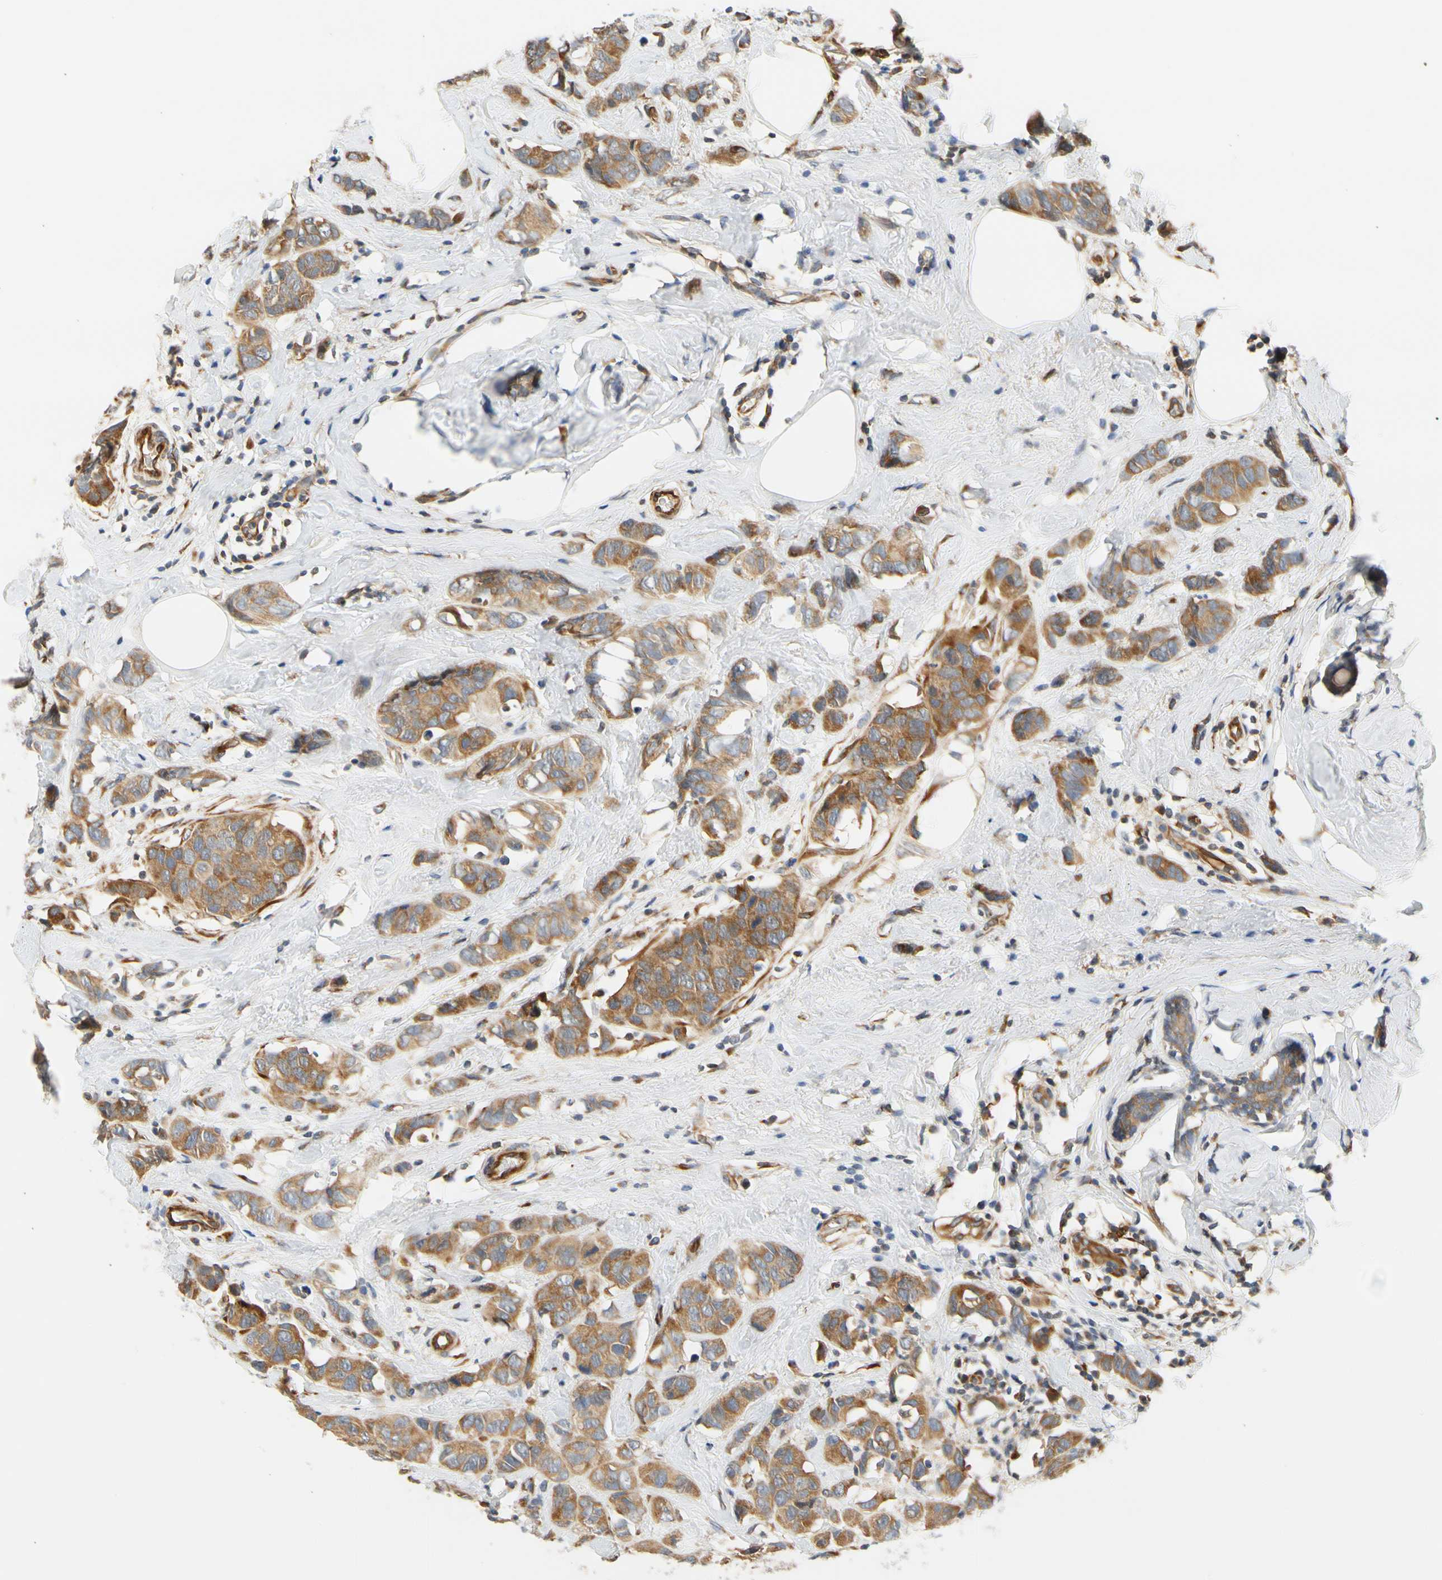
{"staining": {"intensity": "moderate", "quantity": ">75%", "location": "cytoplasmic/membranous"}, "tissue": "breast cancer", "cell_type": "Tumor cells", "image_type": "cancer", "snomed": [{"axis": "morphology", "description": "Normal tissue, NOS"}, {"axis": "morphology", "description": "Duct carcinoma"}, {"axis": "topography", "description": "Breast"}], "caption": "An image showing moderate cytoplasmic/membranous expression in approximately >75% of tumor cells in infiltrating ductal carcinoma (breast), as visualized by brown immunohistochemical staining.", "gene": "ZNF236", "patient": {"sex": "female", "age": 50}}